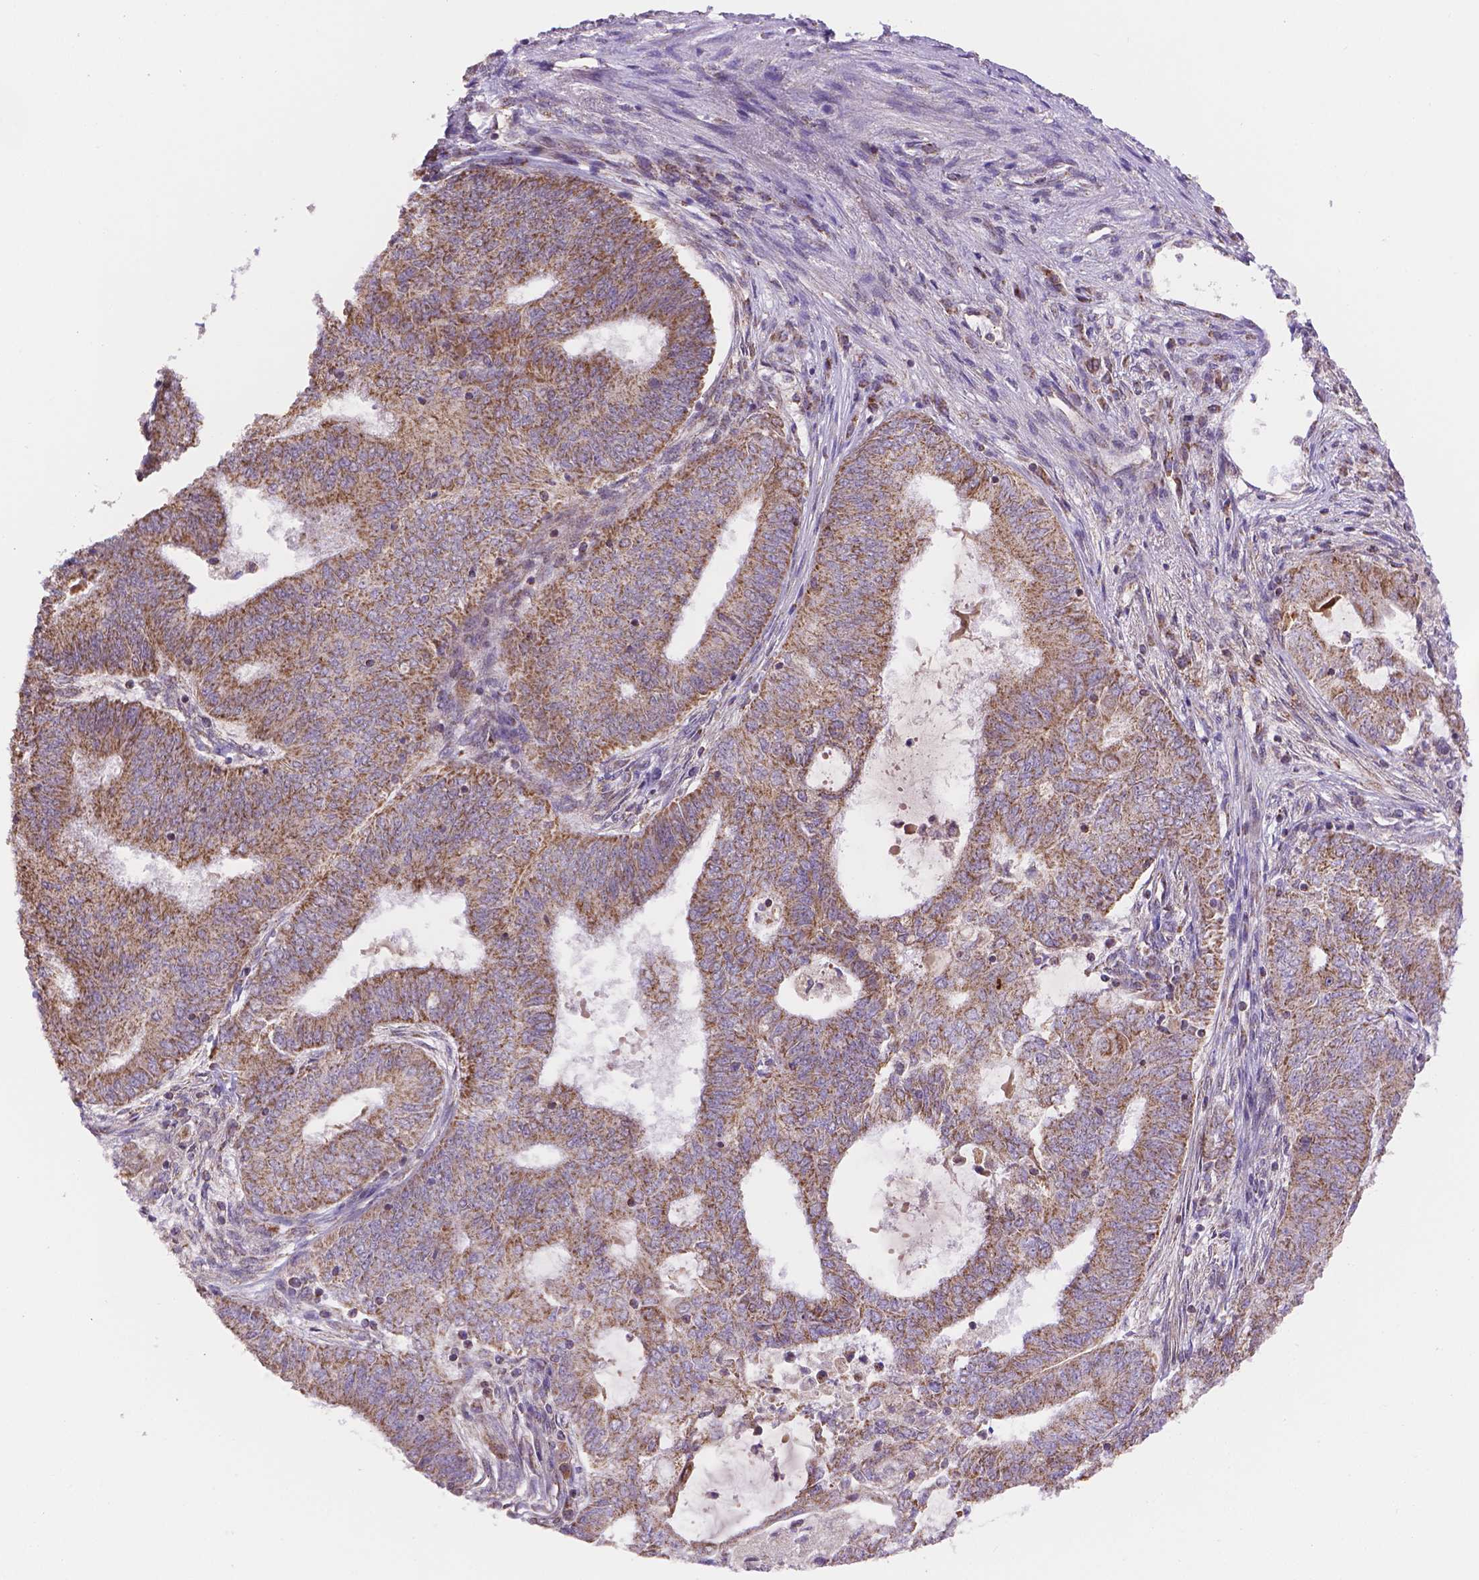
{"staining": {"intensity": "moderate", "quantity": ">75%", "location": "cytoplasmic/membranous"}, "tissue": "endometrial cancer", "cell_type": "Tumor cells", "image_type": "cancer", "snomed": [{"axis": "morphology", "description": "Adenocarcinoma, NOS"}, {"axis": "topography", "description": "Endometrium"}], "caption": "Tumor cells exhibit medium levels of moderate cytoplasmic/membranous positivity in approximately >75% of cells in endometrial adenocarcinoma. (DAB (3,3'-diaminobenzidine) IHC, brown staining for protein, blue staining for nuclei).", "gene": "CYYR1", "patient": {"sex": "female", "age": 62}}